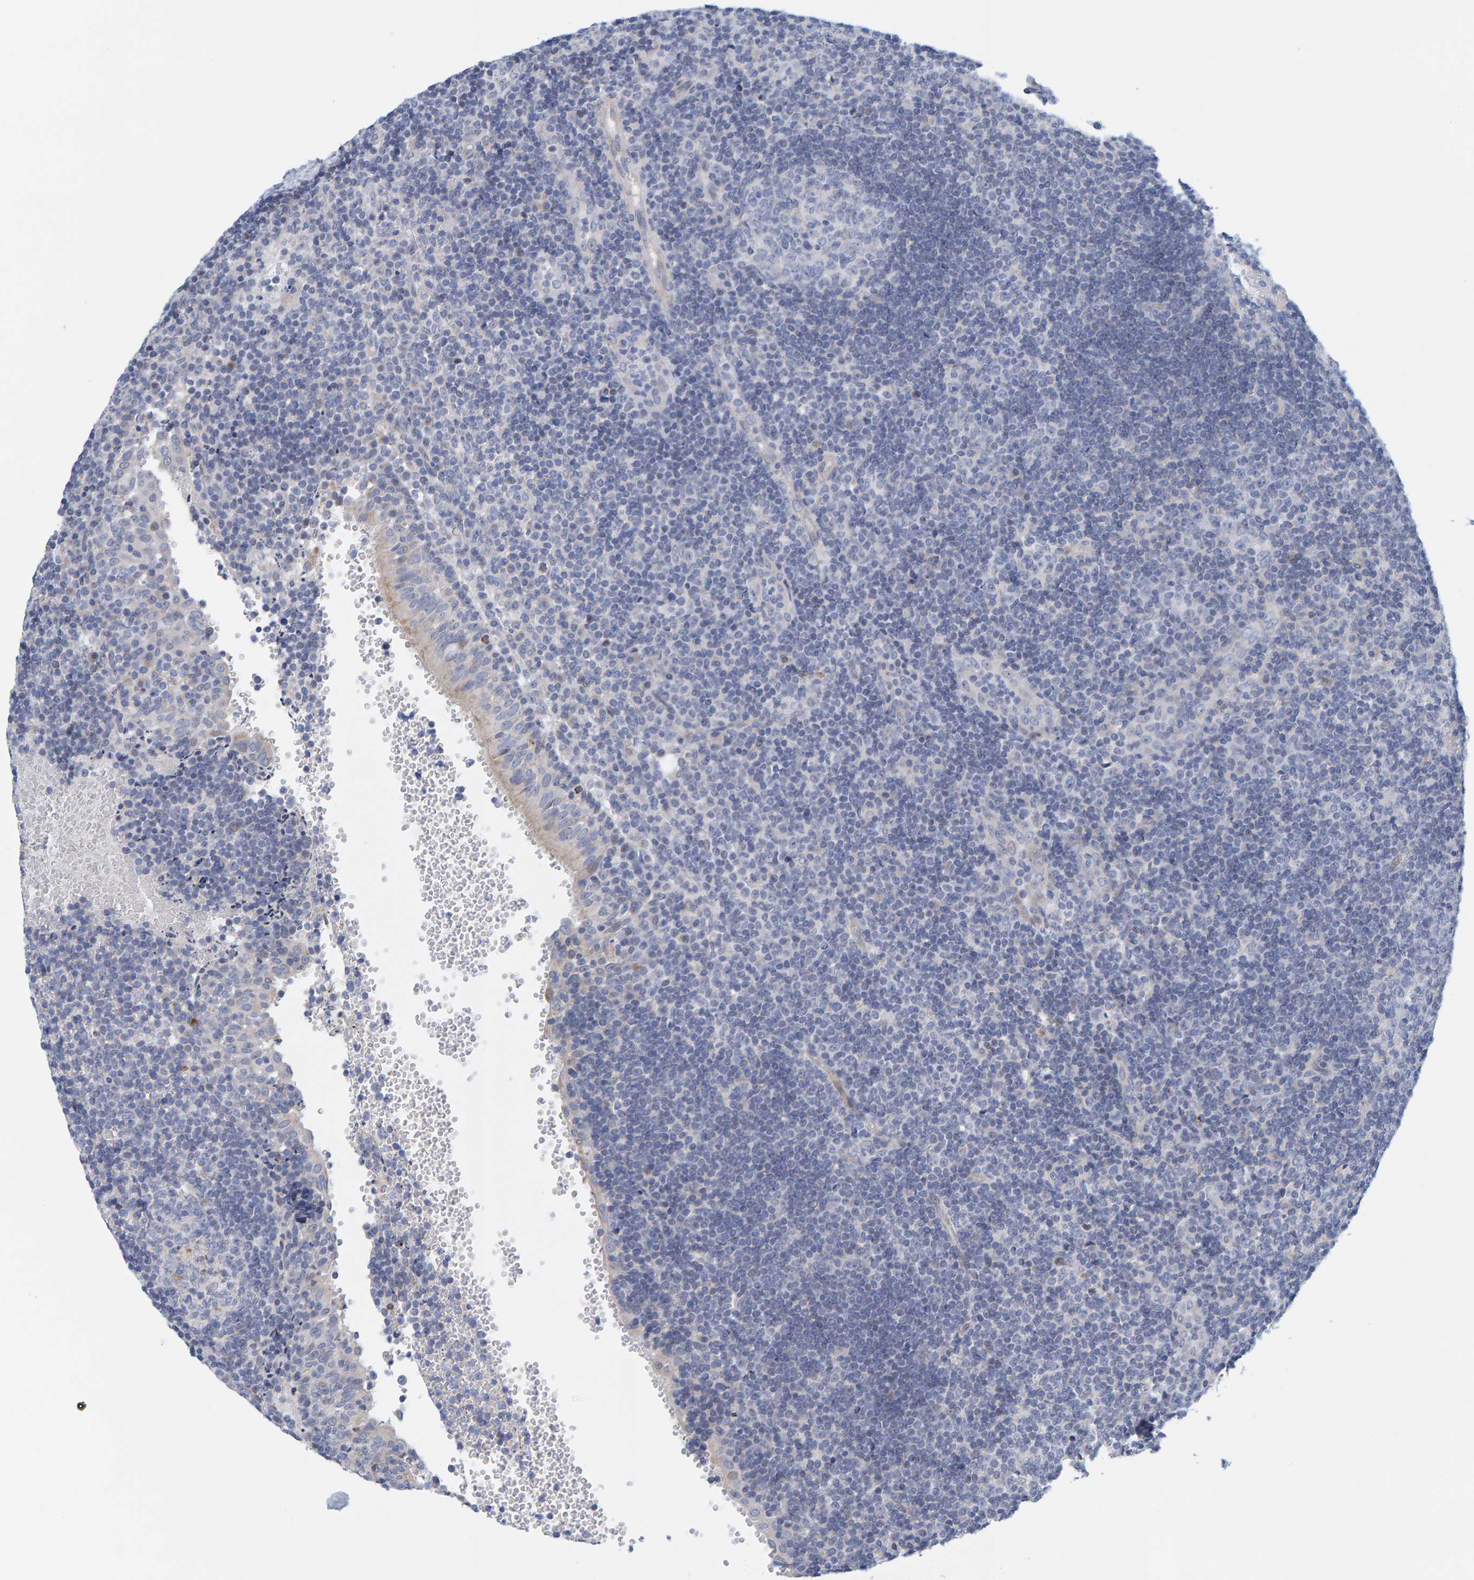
{"staining": {"intensity": "negative", "quantity": "none", "location": "none"}, "tissue": "tonsil", "cell_type": "Germinal center cells", "image_type": "normal", "snomed": [{"axis": "morphology", "description": "Normal tissue, NOS"}, {"axis": "topography", "description": "Tonsil"}], "caption": "Tonsil was stained to show a protein in brown. There is no significant expression in germinal center cells. (DAB IHC, high magnification).", "gene": "ZC3H3", "patient": {"sex": "female", "age": 40}}